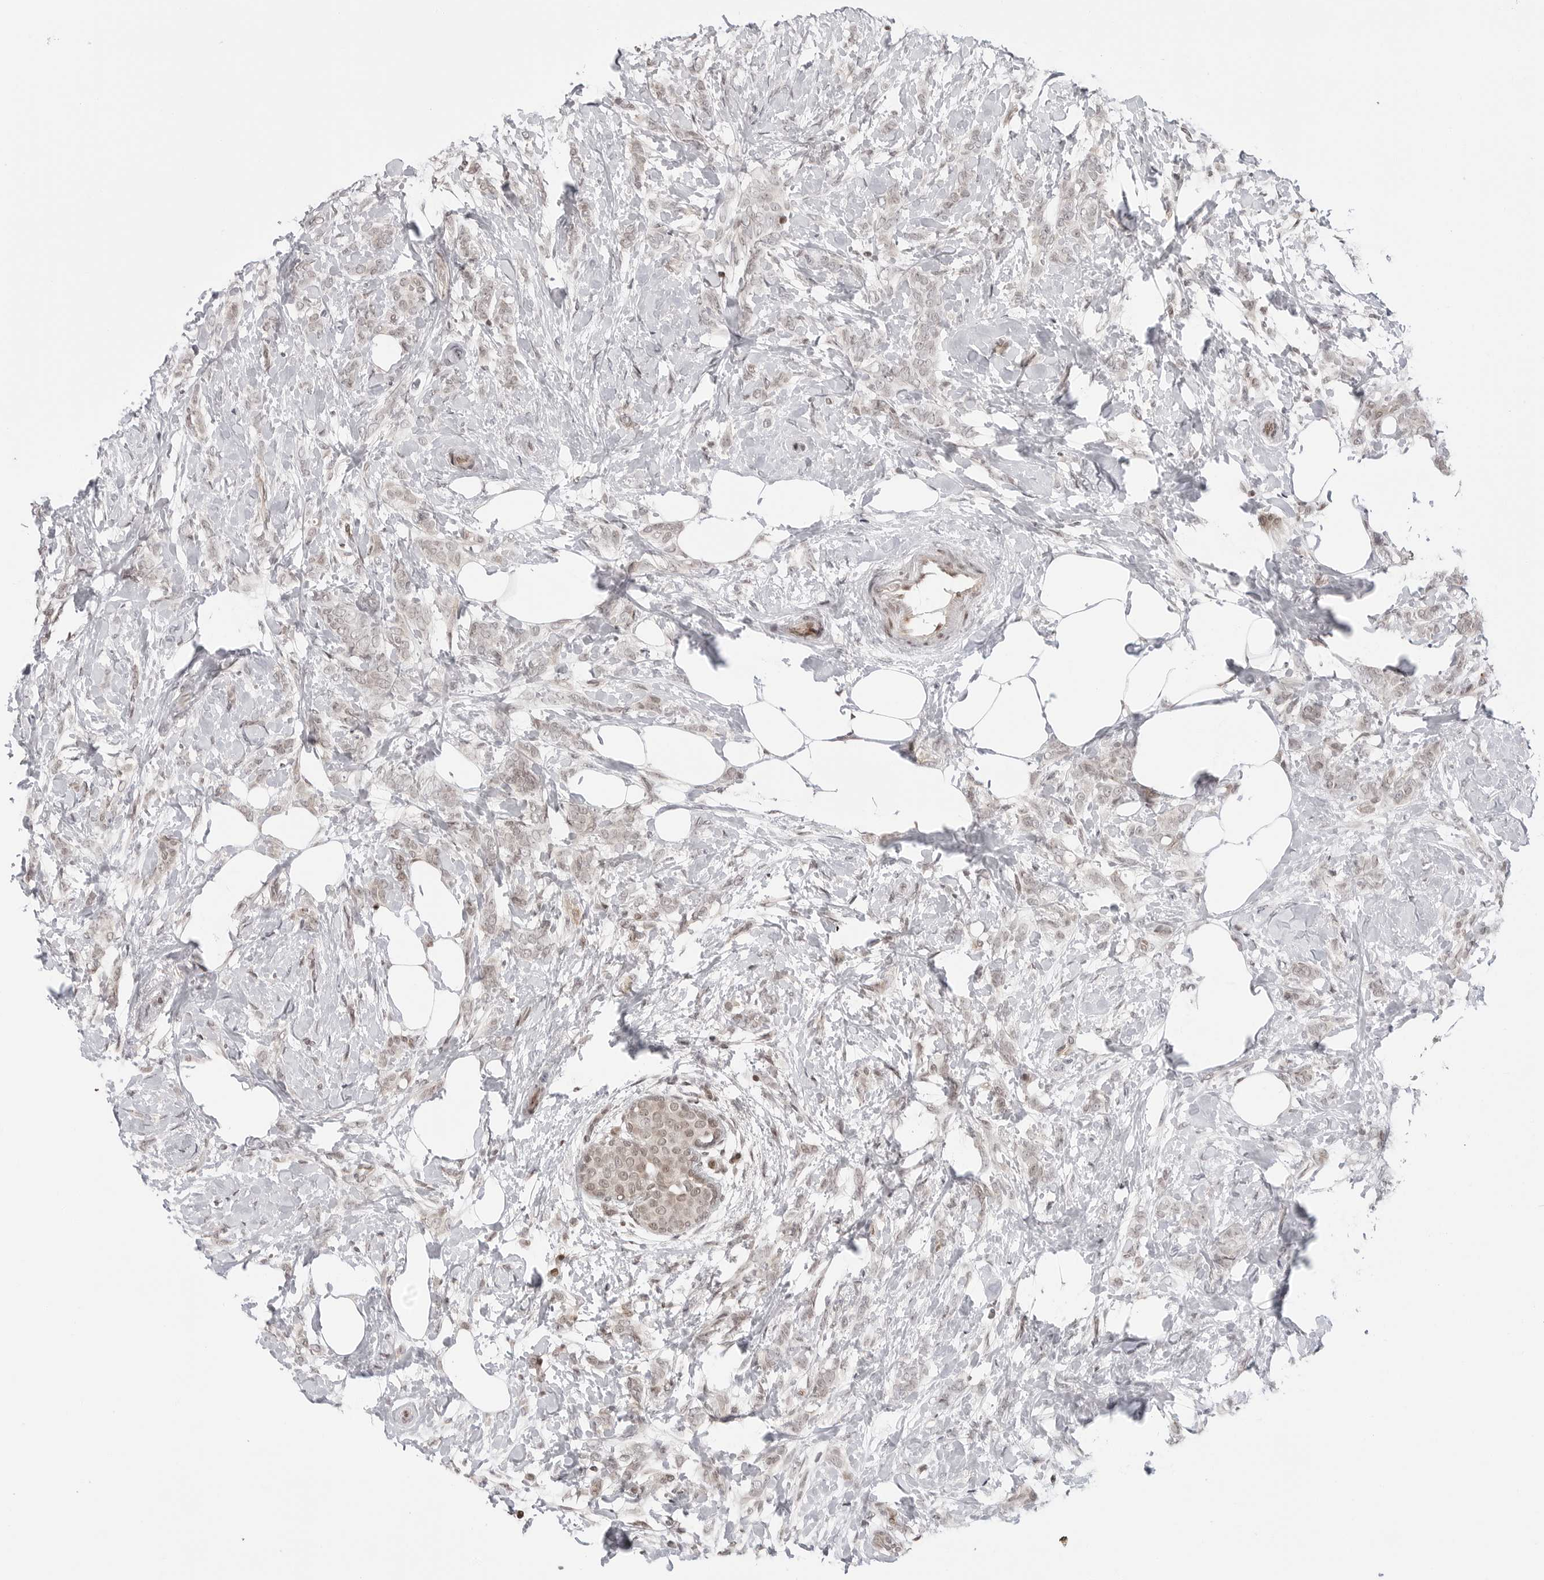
{"staining": {"intensity": "weak", "quantity": "<25%", "location": "cytoplasmic/membranous,nuclear"}, "tissue": "breast cancer", "cell_type": "Tumor cells", "image_type": "cancer", "snomed": [{"axis": "morphology", "description": "Lobular carcinoma, in situ"}, {"axis": "morphology", "description": "Lobular carcinoma"}, {"axis": "topography", "description": "Breast"}], "caption": "A histopathology image of breast lobular carcinoma in situ stained for a protein exhibits no brown staining in tumor cells.", "gene": "C8orf33", "patient": {"sex": "female", "age": 41}}